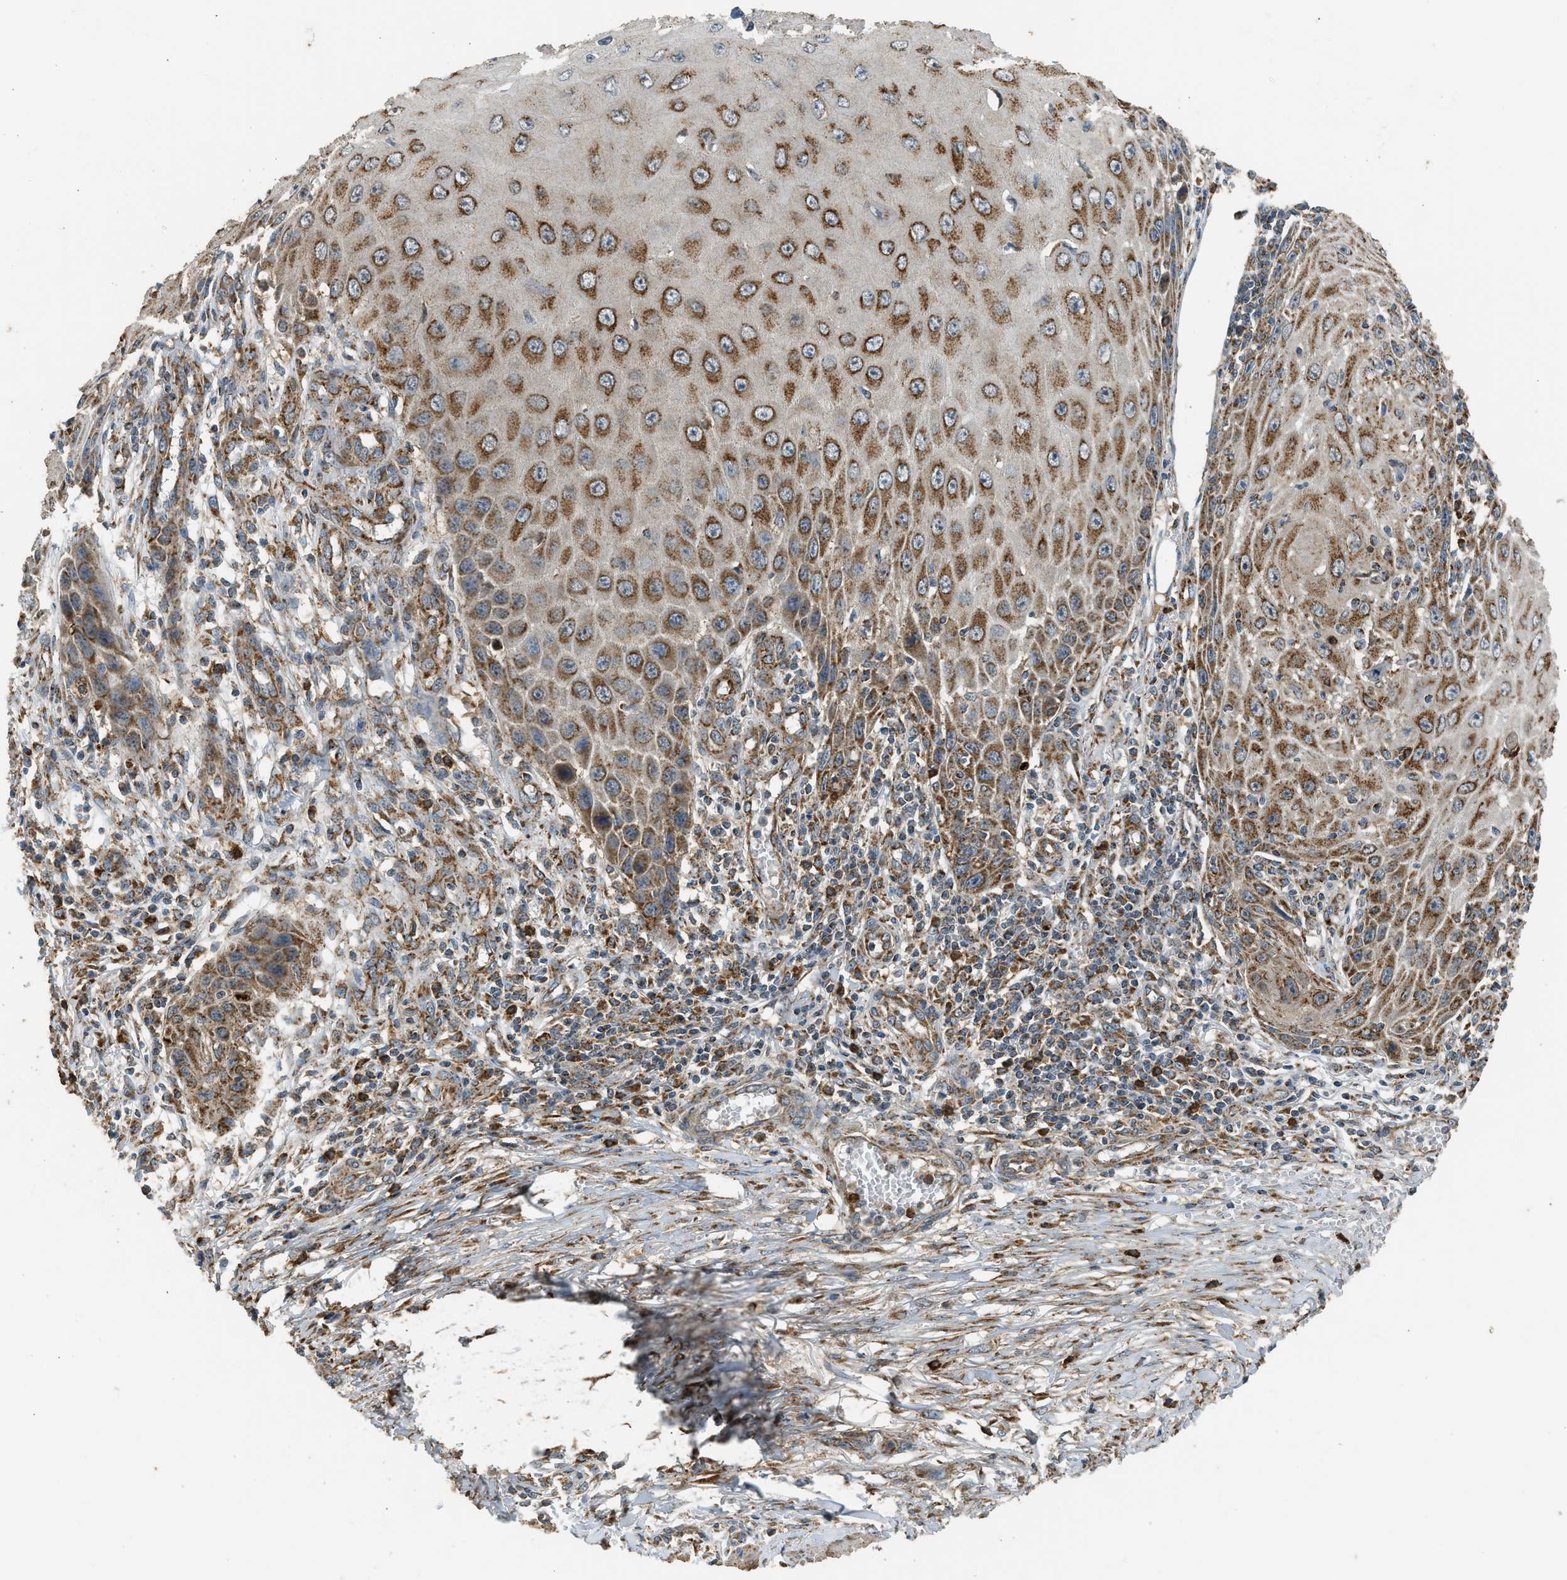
{"staining": {"intensity": "strong", "quantity": ">75%", "location": "cytoplasmic/membranous"}, "tissue": "skin cancer", "cell_type": "Tumor cells", "image_type": "cancer", "snomed": [{"axis": "morphology", "description": "Squamous cell carcinoma, NOS"}, {"axis": "topography", "description": "Skin"}], "caption": "Brown immunohistochemical staining in human squamous cell carcinoma (skin) reveals strong cytoplasmic/membranous positivity in approximately >75% of tumor cells.", "gene": "STARD3", "patient": {"sex": "female", "age": 73}}